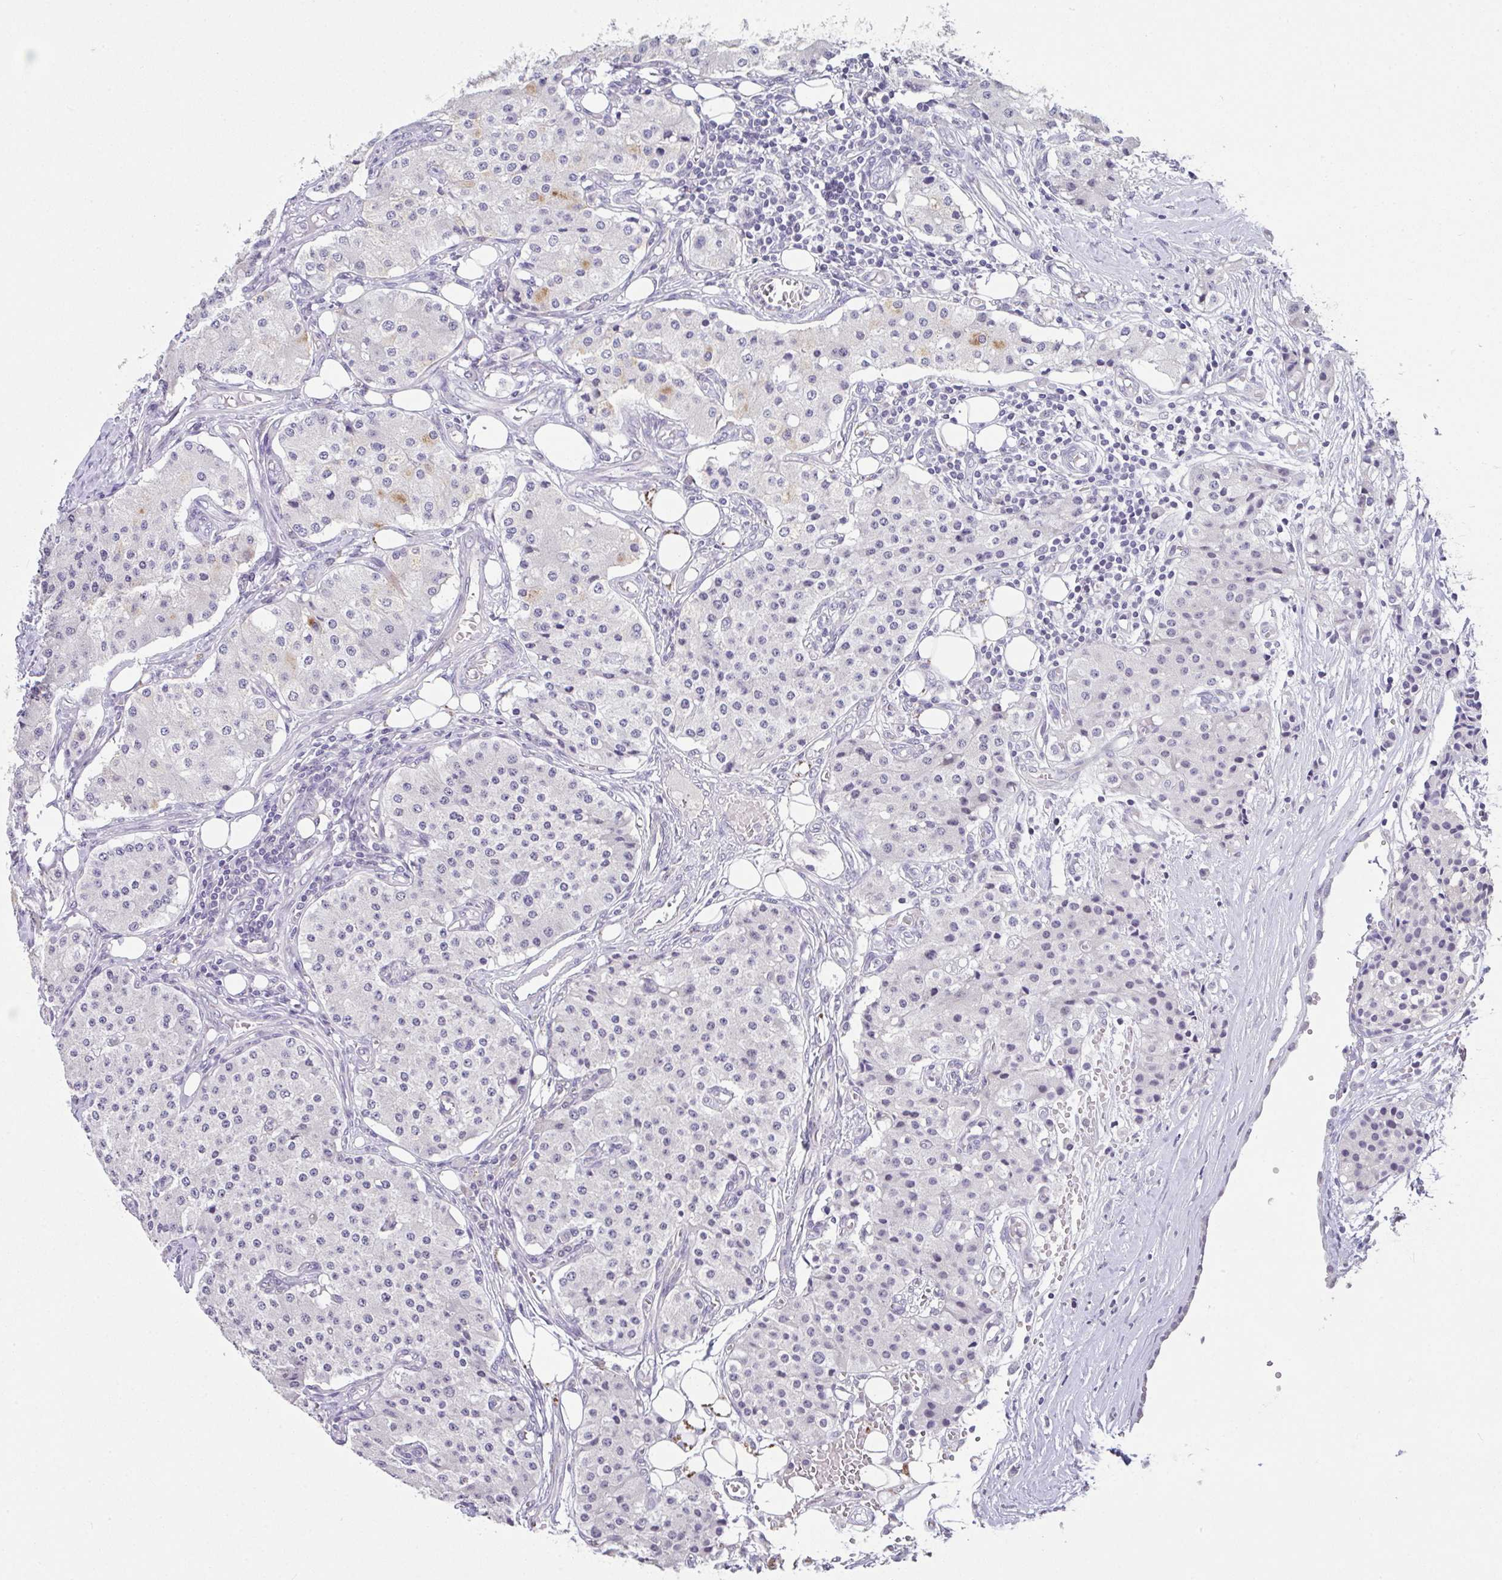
{"staining": {"intensity": "negative", "quantity": "none", "location": "none"}, "tissue": "carcinoid", "cell_type": "Tumor cells", "image_type": "cancer", "snomed": [{"axis": "morphology", "description": "Carcinoid, malignant, NOS"}, {"axis": "topography", "description": "Colon"}], "caption": "Immunohistochemistry photomicrograph of human carcinoid (malignant) stained for a protein (brown), which reveals no expression in tumor cells.", "gene": "GLTPD2", "patient": {"sex": "female", "age": 52}}